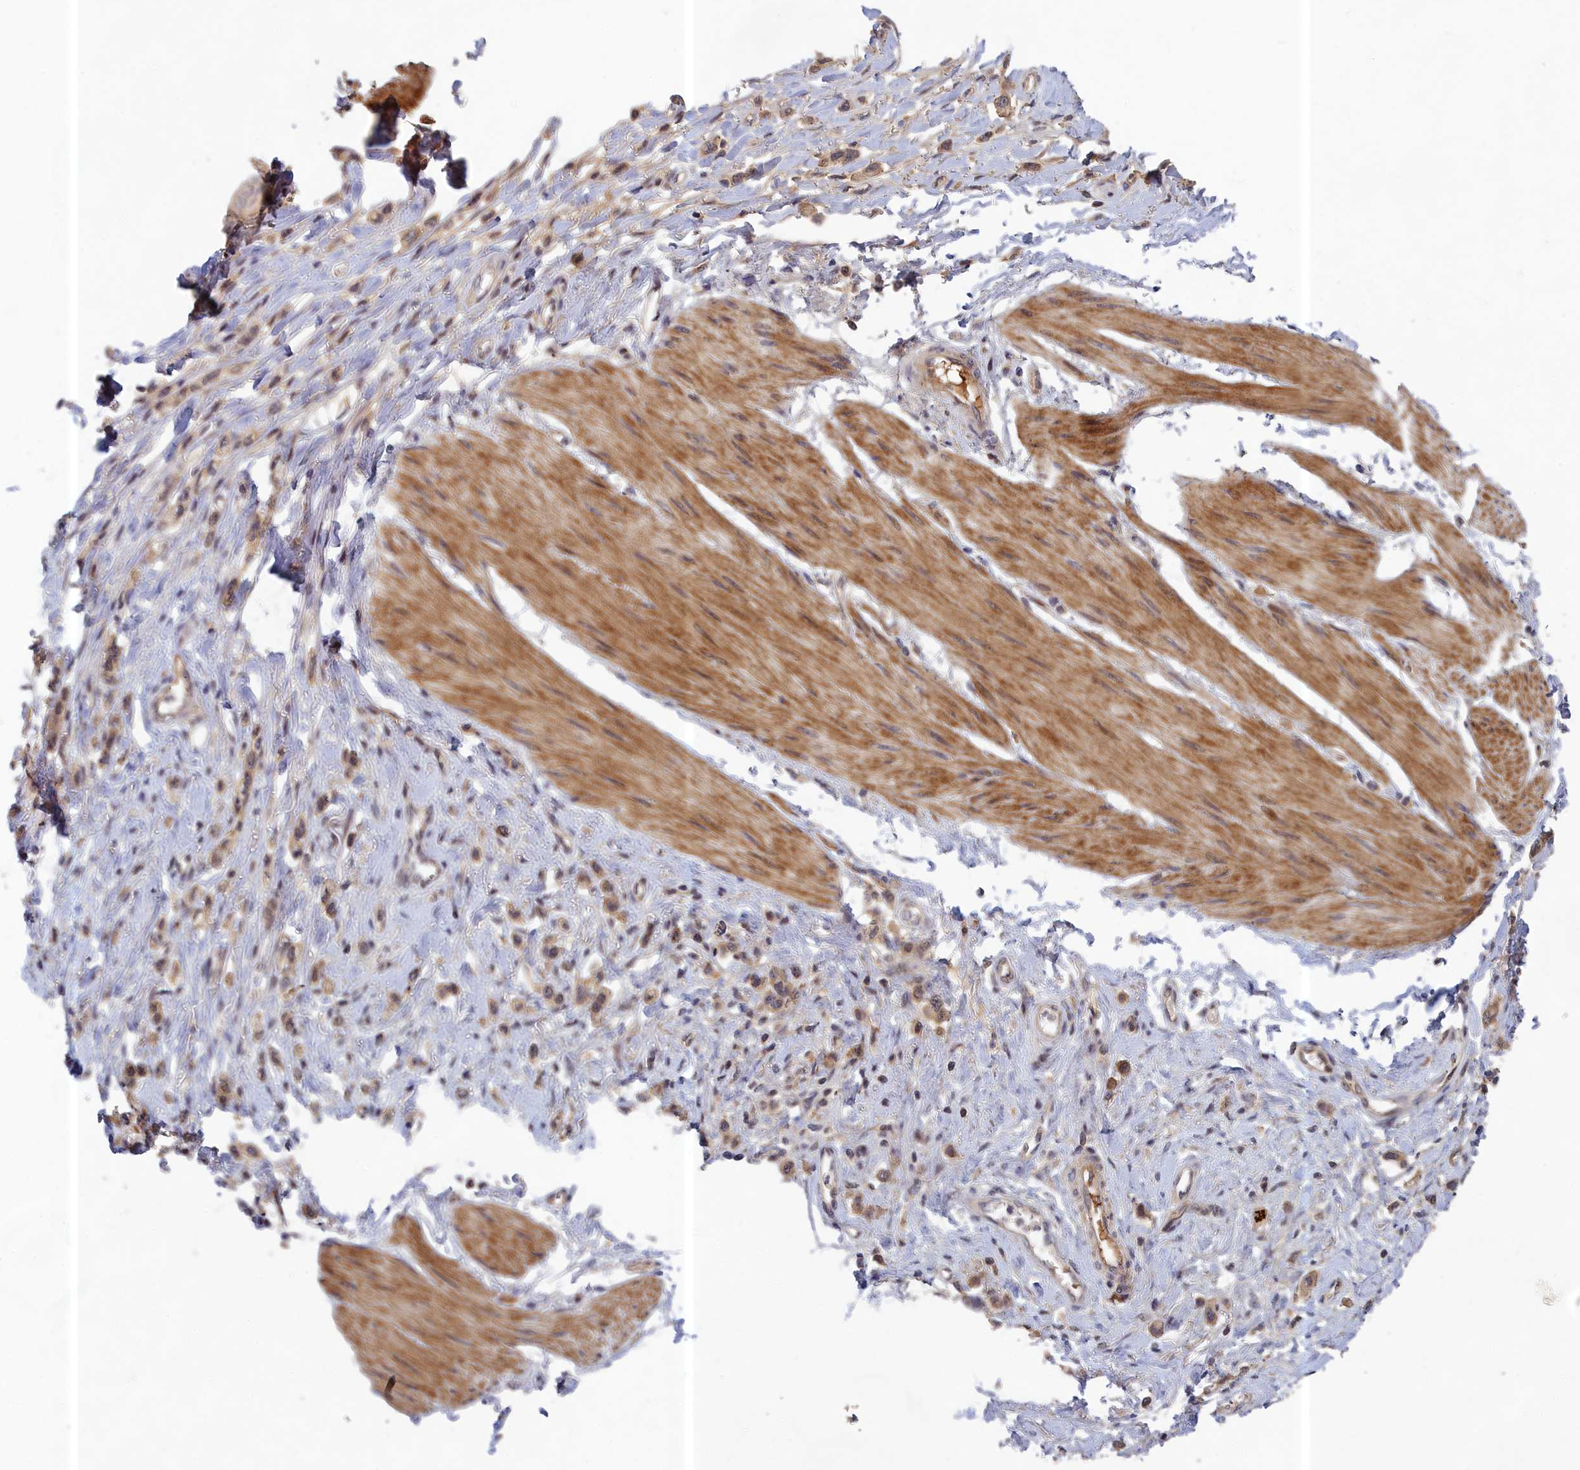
{"staining": {"intensity": "weak", "quantity": ">75%", "location": "cytoplasmic/membranous"}, "tissue": "stomach cancer", "cell_type": "Tumor cells", "image_type": "cancer", "snomed": [{"axis": "morphology", "description": "Adenocarcinoma, NOS"}, {"axis": "topography", "description": "Stomach"}], "caption": "A high-resolution histopathology image shows immunohistochemistry (IHC) staining of adenocarcinoma (stomach), which shows weak cytoplasmic/membranous positivity in approximately >75% of tumor cells.", "gene": "EARS2", "patient": {"sex": "female", "age": 65}}